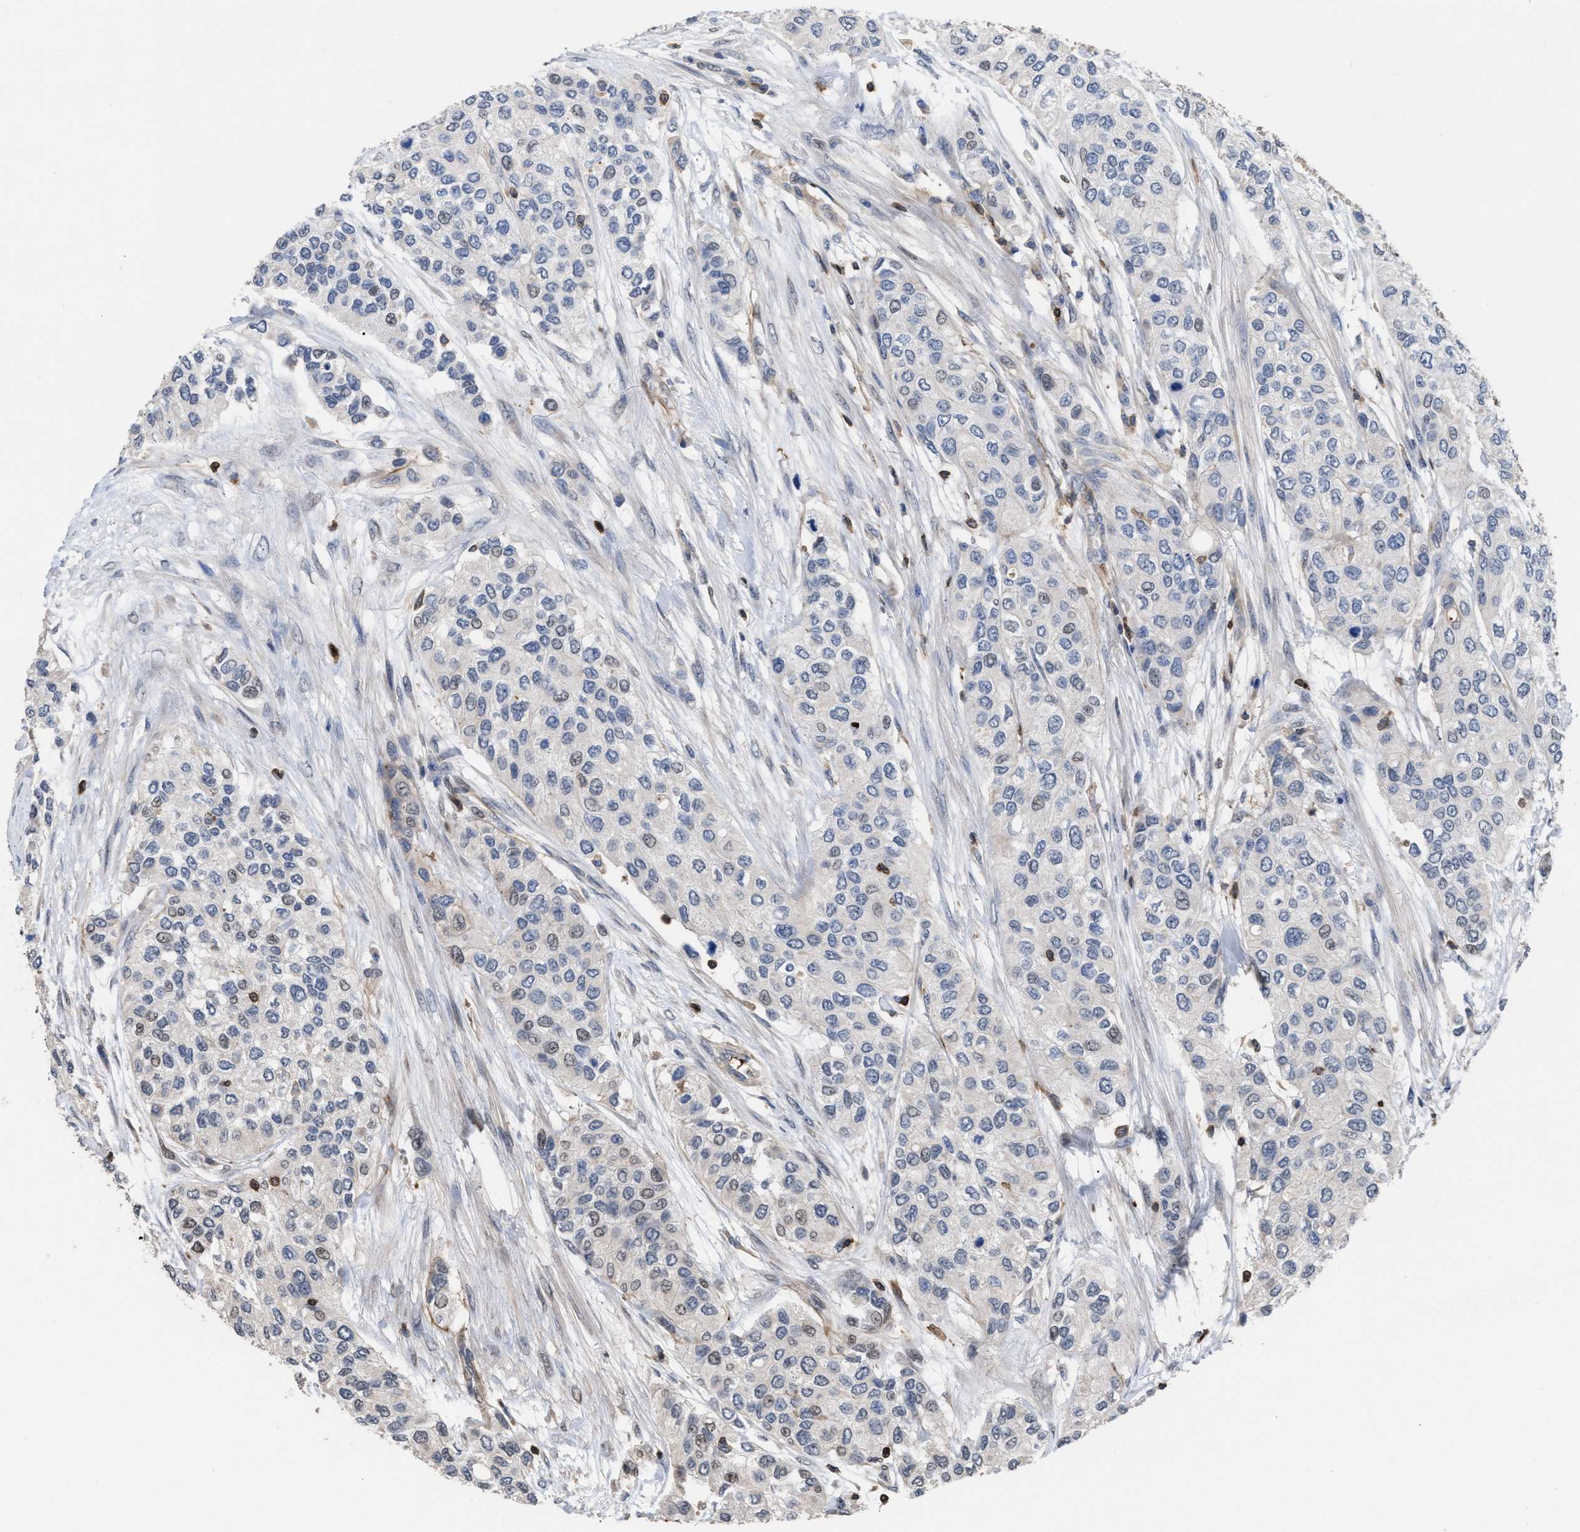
{"staining": {"intensity": "negative", "quantity": "none", "location": "none"}, "tissue": "urothelial cancer", "cell_type": "Tumor cells", "image_type": "cancer", "snomed": [{"axis": "morphology", "description": "Urothelial carcinoma, High grade"}, {"axis": "topography", "description": "Urinary bladder"}], "caption": "Immunohistochemical staining of human urothelial cancer reveals no significant staining in tumor cells.", "gene": "PTPRE", "patient": {"sex": "female", "age": 56}}